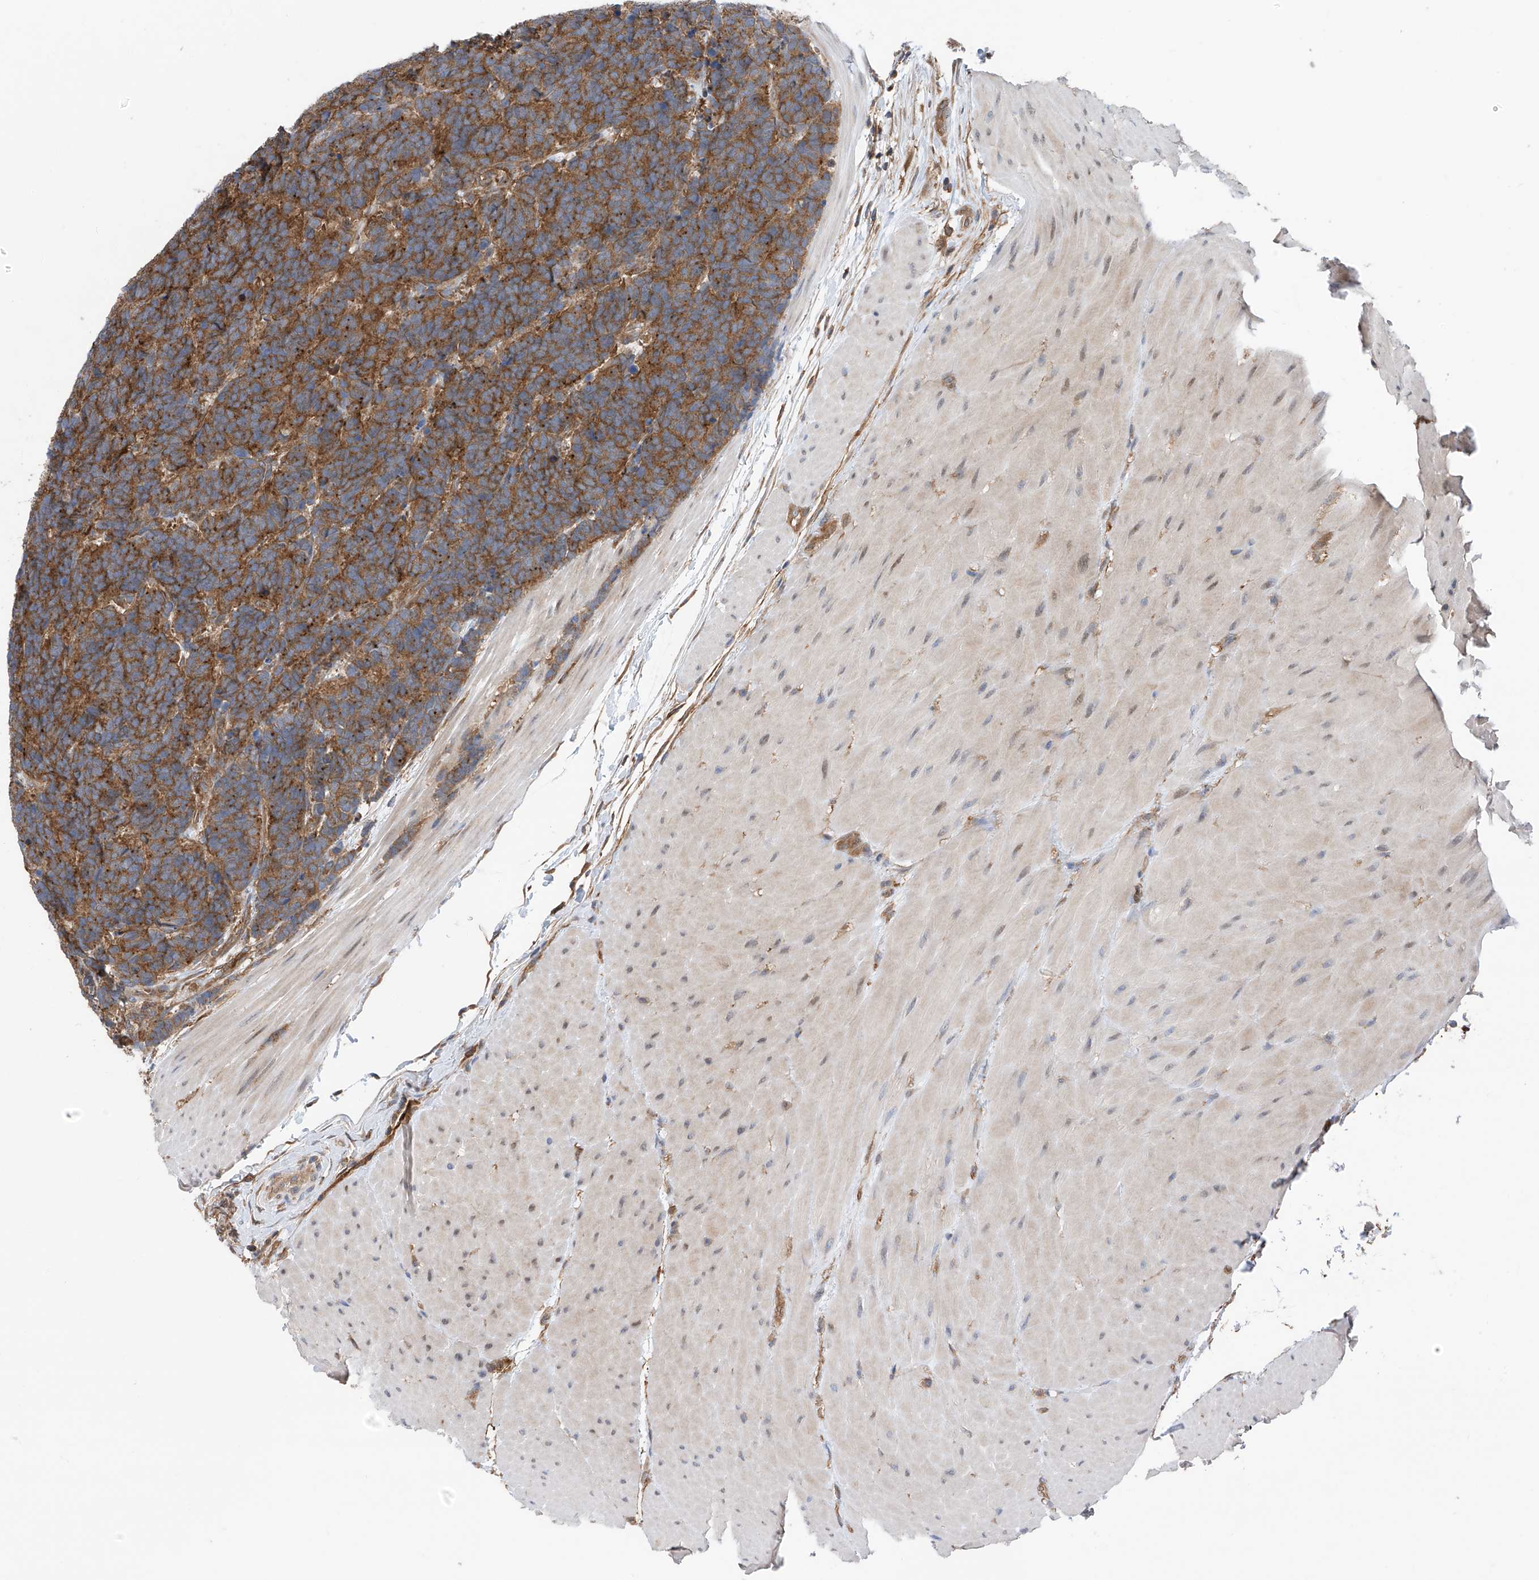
{"staining": {"intensity": "moderate", "quantity": ">75%", "location": "cytoplasmic/membranous"}, "tissue": "carcinoid", "cell_type": "Tumor cells", "image_type": "cancer", "snomed": [{"axis": "morphology", "description": "Carcinoma, NOS"}, {"axis": "morphology", "description": "Carcinoid, malignant, NOS"}, {"axis": "topography", "description": "Urinary bladder"}], "caption": "Immunohistochemical staining of carcinoid reveals medium levels of moderate cytoplasmic/membranous protein positivity in about >75% of tumor cells.", "gene": "CHPF", "patient": {"sex": "male", "age": 57}}